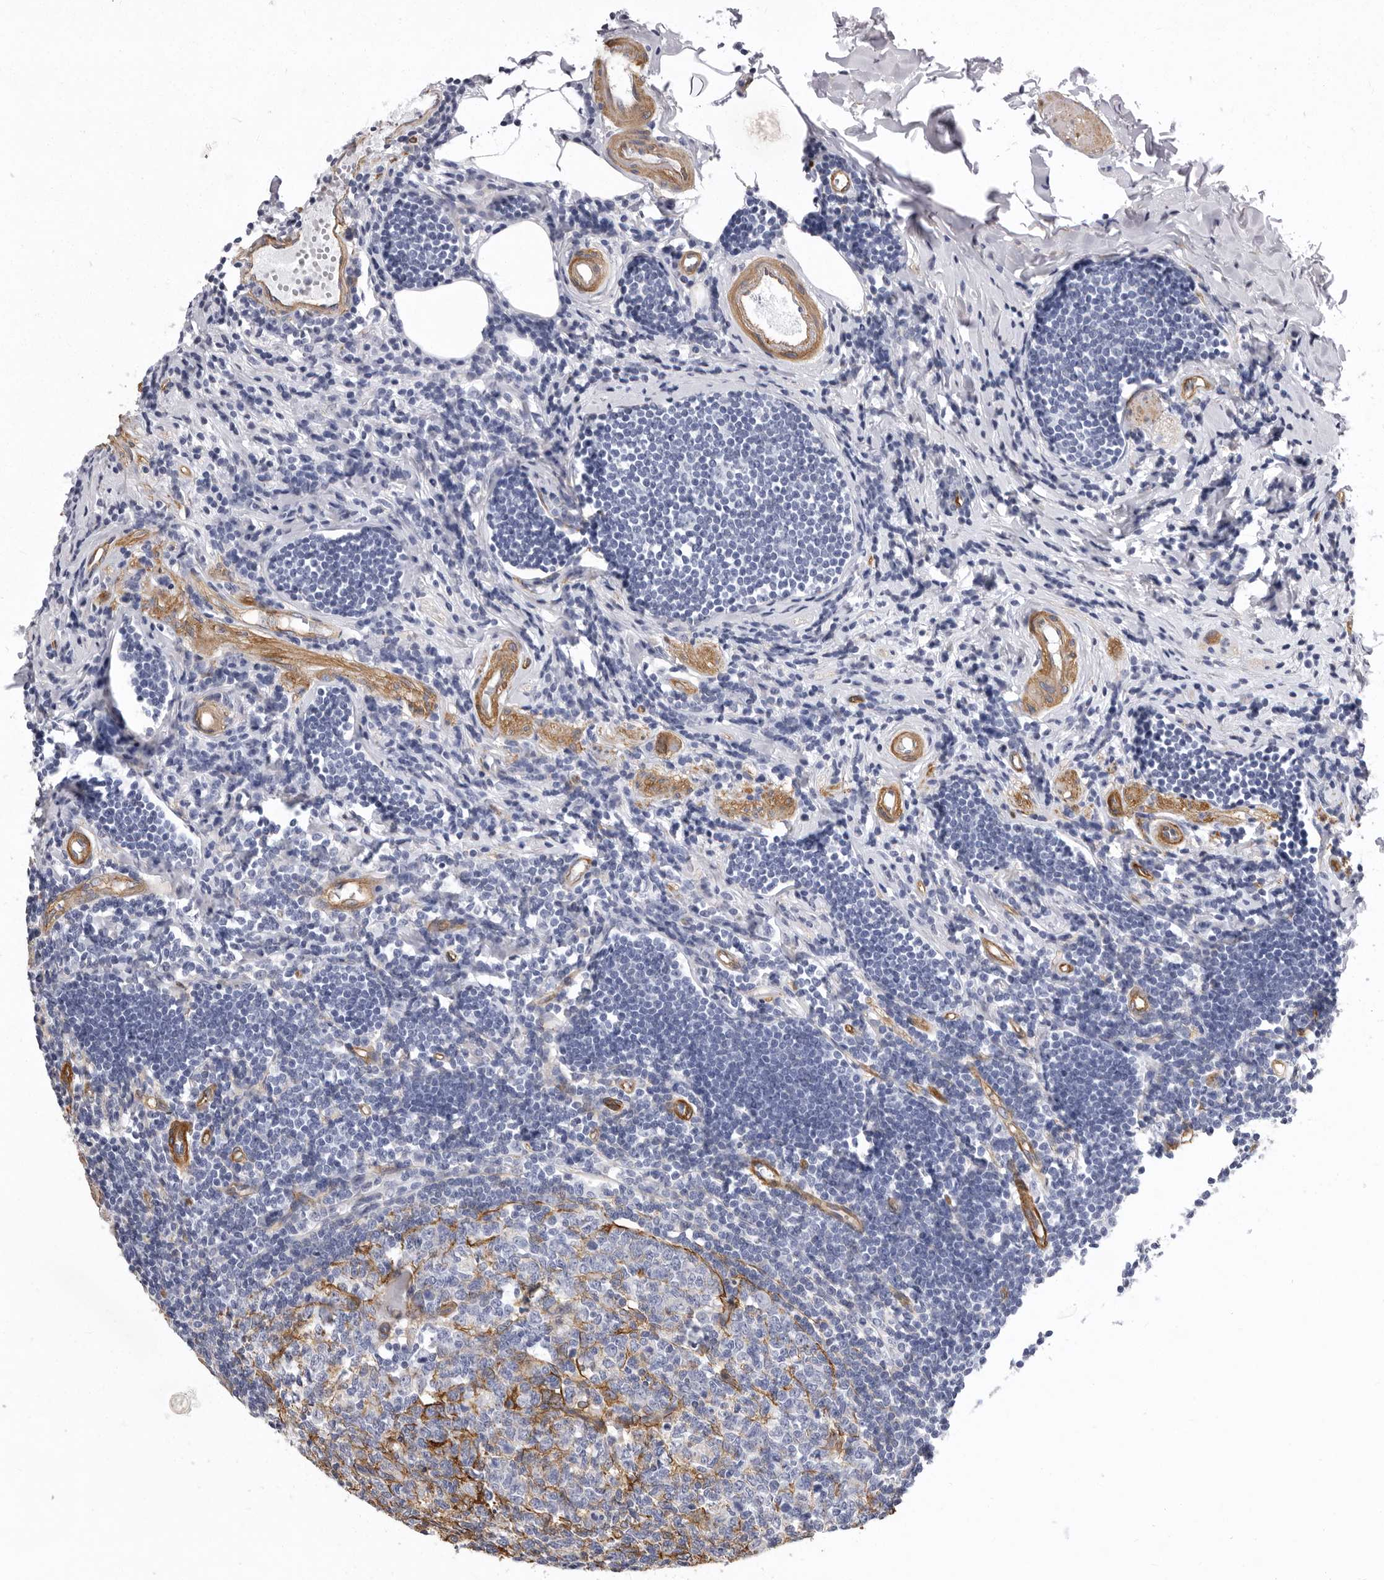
{"staining": {"intensity": "moderate", "quantity": "<25%", "location": "cytoplasmic/membranous"}, "tissue": "appendix", "cell_type": "Glandular cells", "image_type": "normal", "snomed": [{"axis": "morphology", "description": "Normal tissue, NOS"}, {"axis": "topography", "description": "Appendix"}], "caption": "IHC micrograph of normal appendix: appendix stained using IHC exhibits low levels of moderate protein expression localized specifically in the cytoplasmic/membranous of glandular cells, appearing as a cytoplasmic/membranous brown color.", "gene": "ENAH", "patient": {"sex": "female", "age": 54}}